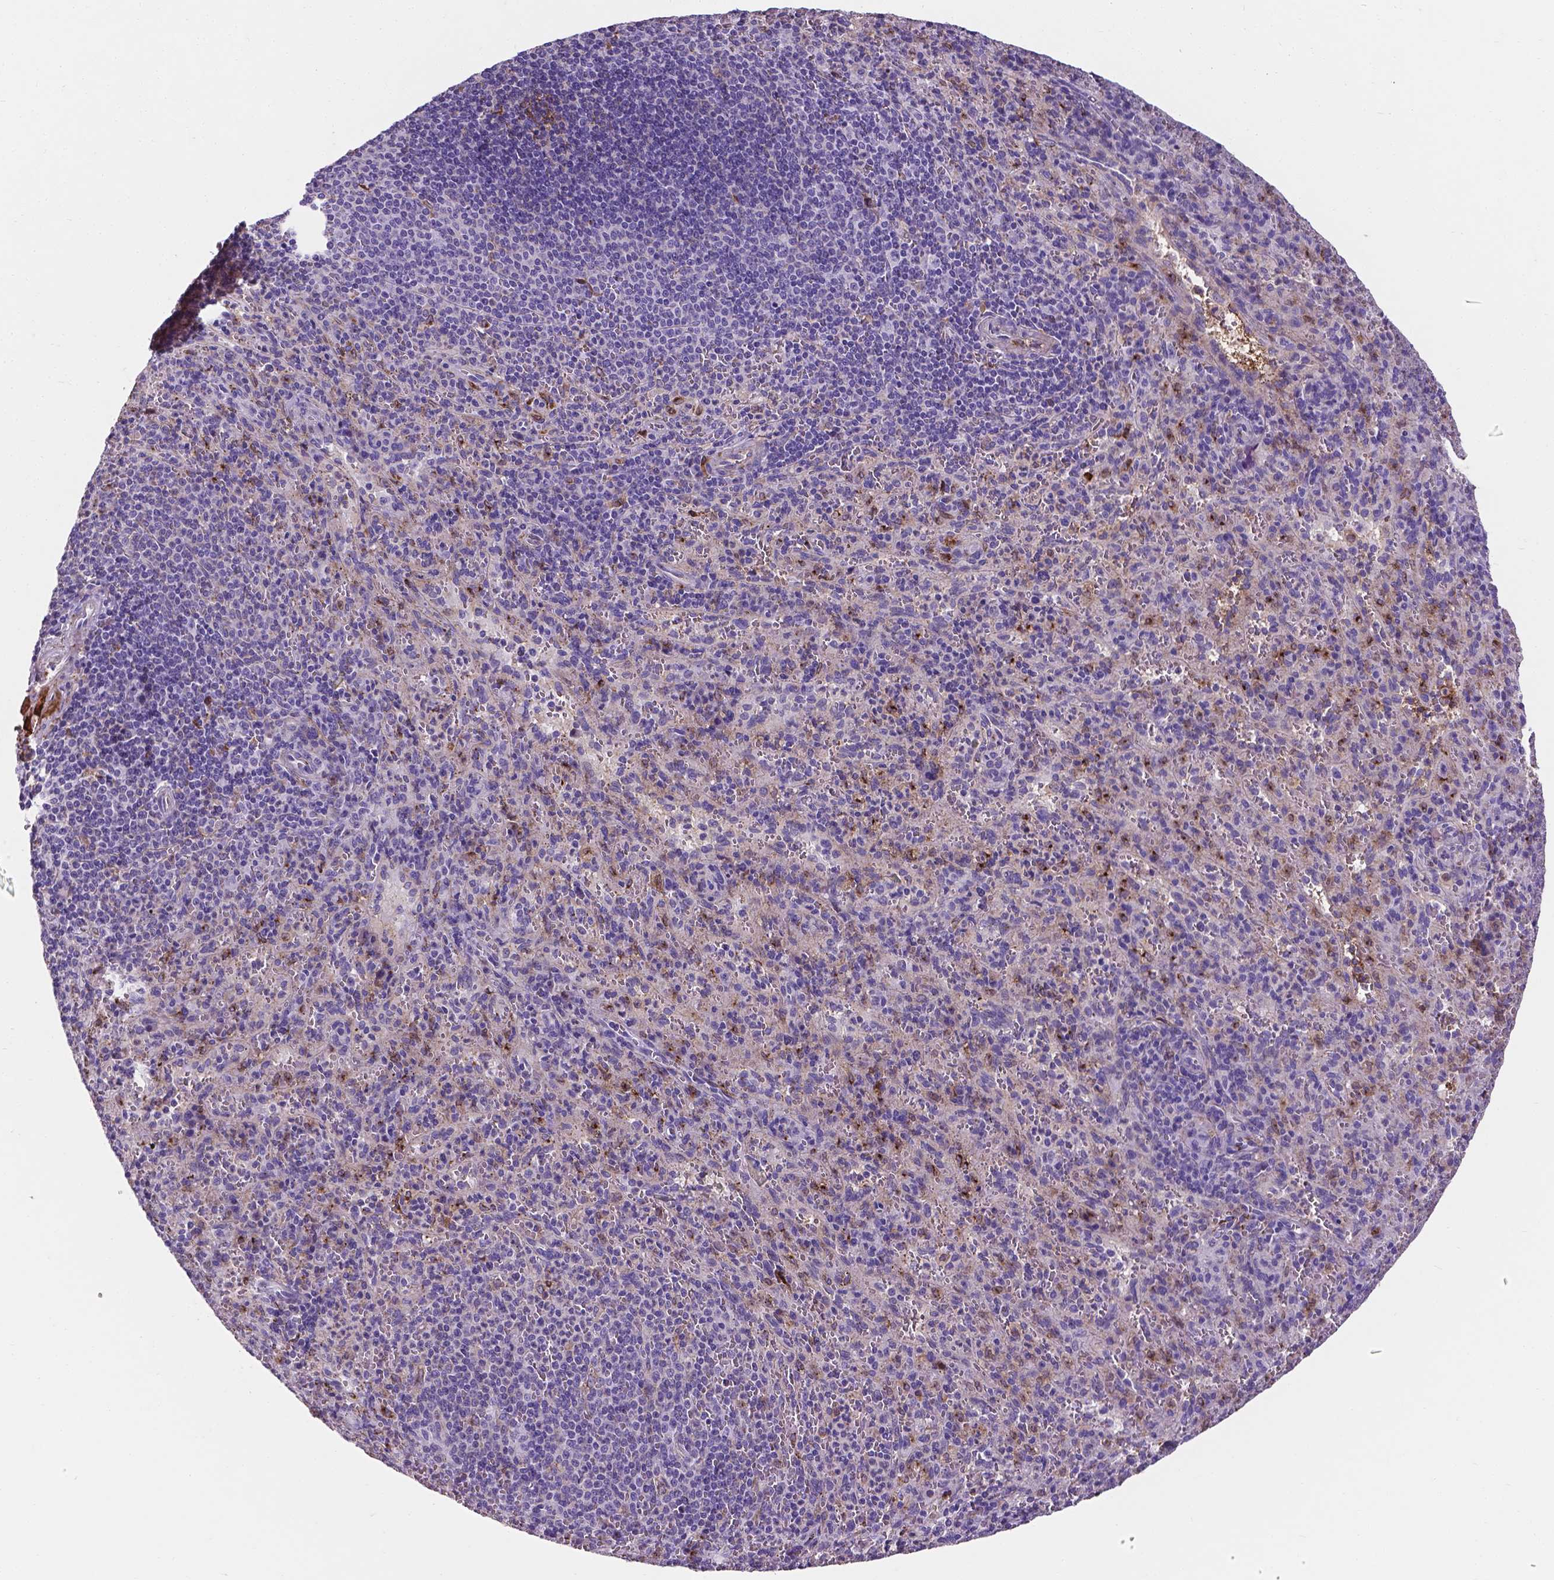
{"staining": {"intensity": "negative", "quantity": "none", "location": "none"}, "tissue": "spleen", "cell_type": "Cells in red pulp", "image_type": "normal", "snomed": [{"axis": "morphology", "description": "Normal tissue, NOS"}, {"axis": "topography", "description": "Spleen"}], "caption": "Immunohistochemical staining of unremarkable spleen exhibits no significant positivity in cells in red pulp. (DAB immunohistochemistry (IHC) with hematoxylin counter stain).", "gene": "APOE", "patient": {"sex": "male", "age": 57}}